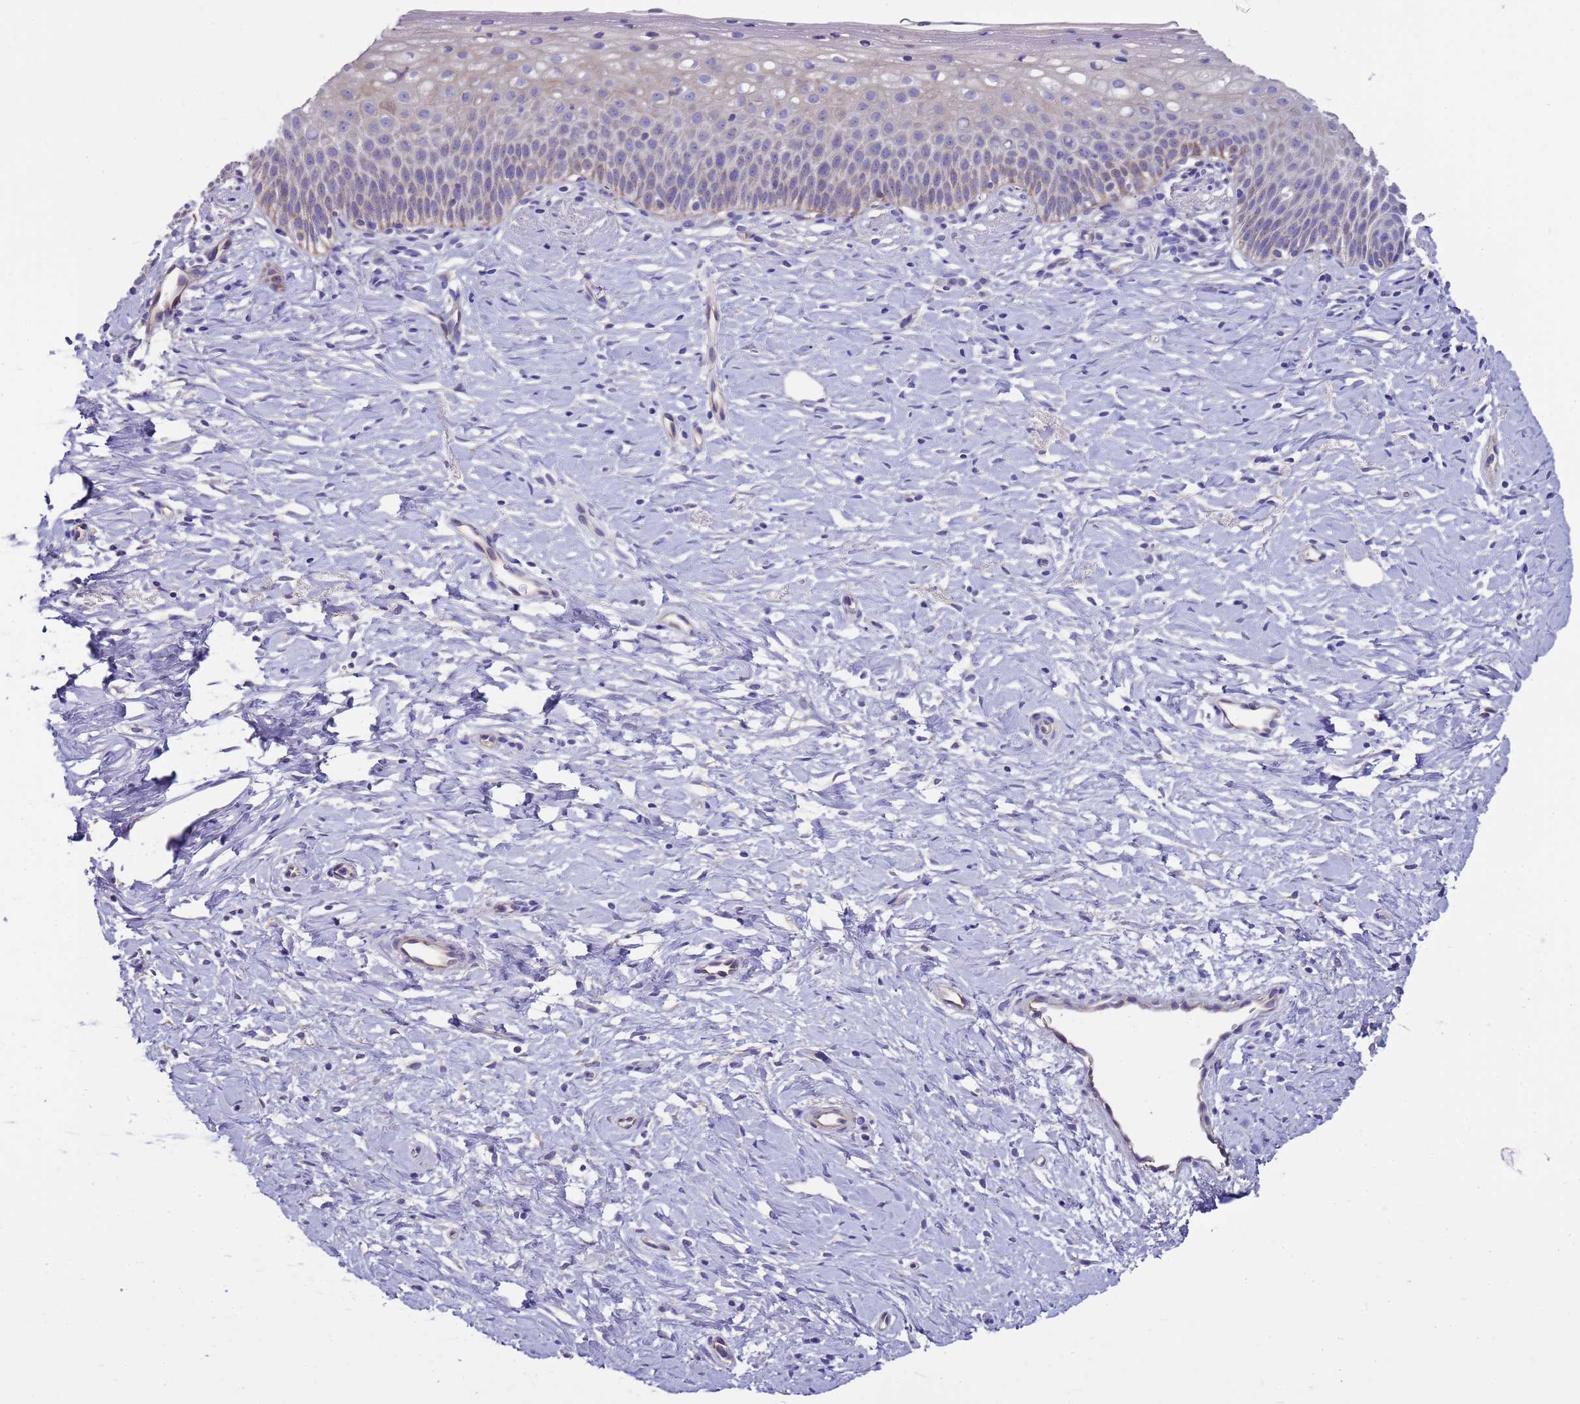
{"staining": {"intensity": "negative", "quantity": "none", "location": "none"}, "tissue": "cervix", "cell_type": "Glandular cells", "image_type": "normal", "snomed": [{"axis": "morphology", "description": "Normal tissue, NOS"}, {"axis": "topography", "description": "Cervix"}], "caption": "Cervix stained for a protein using immunohistochemistry (IHC) exhibits no staining glandular cells.", "gene": "RIPPLY2", "patient": {"sex": "female", "age": 36}}